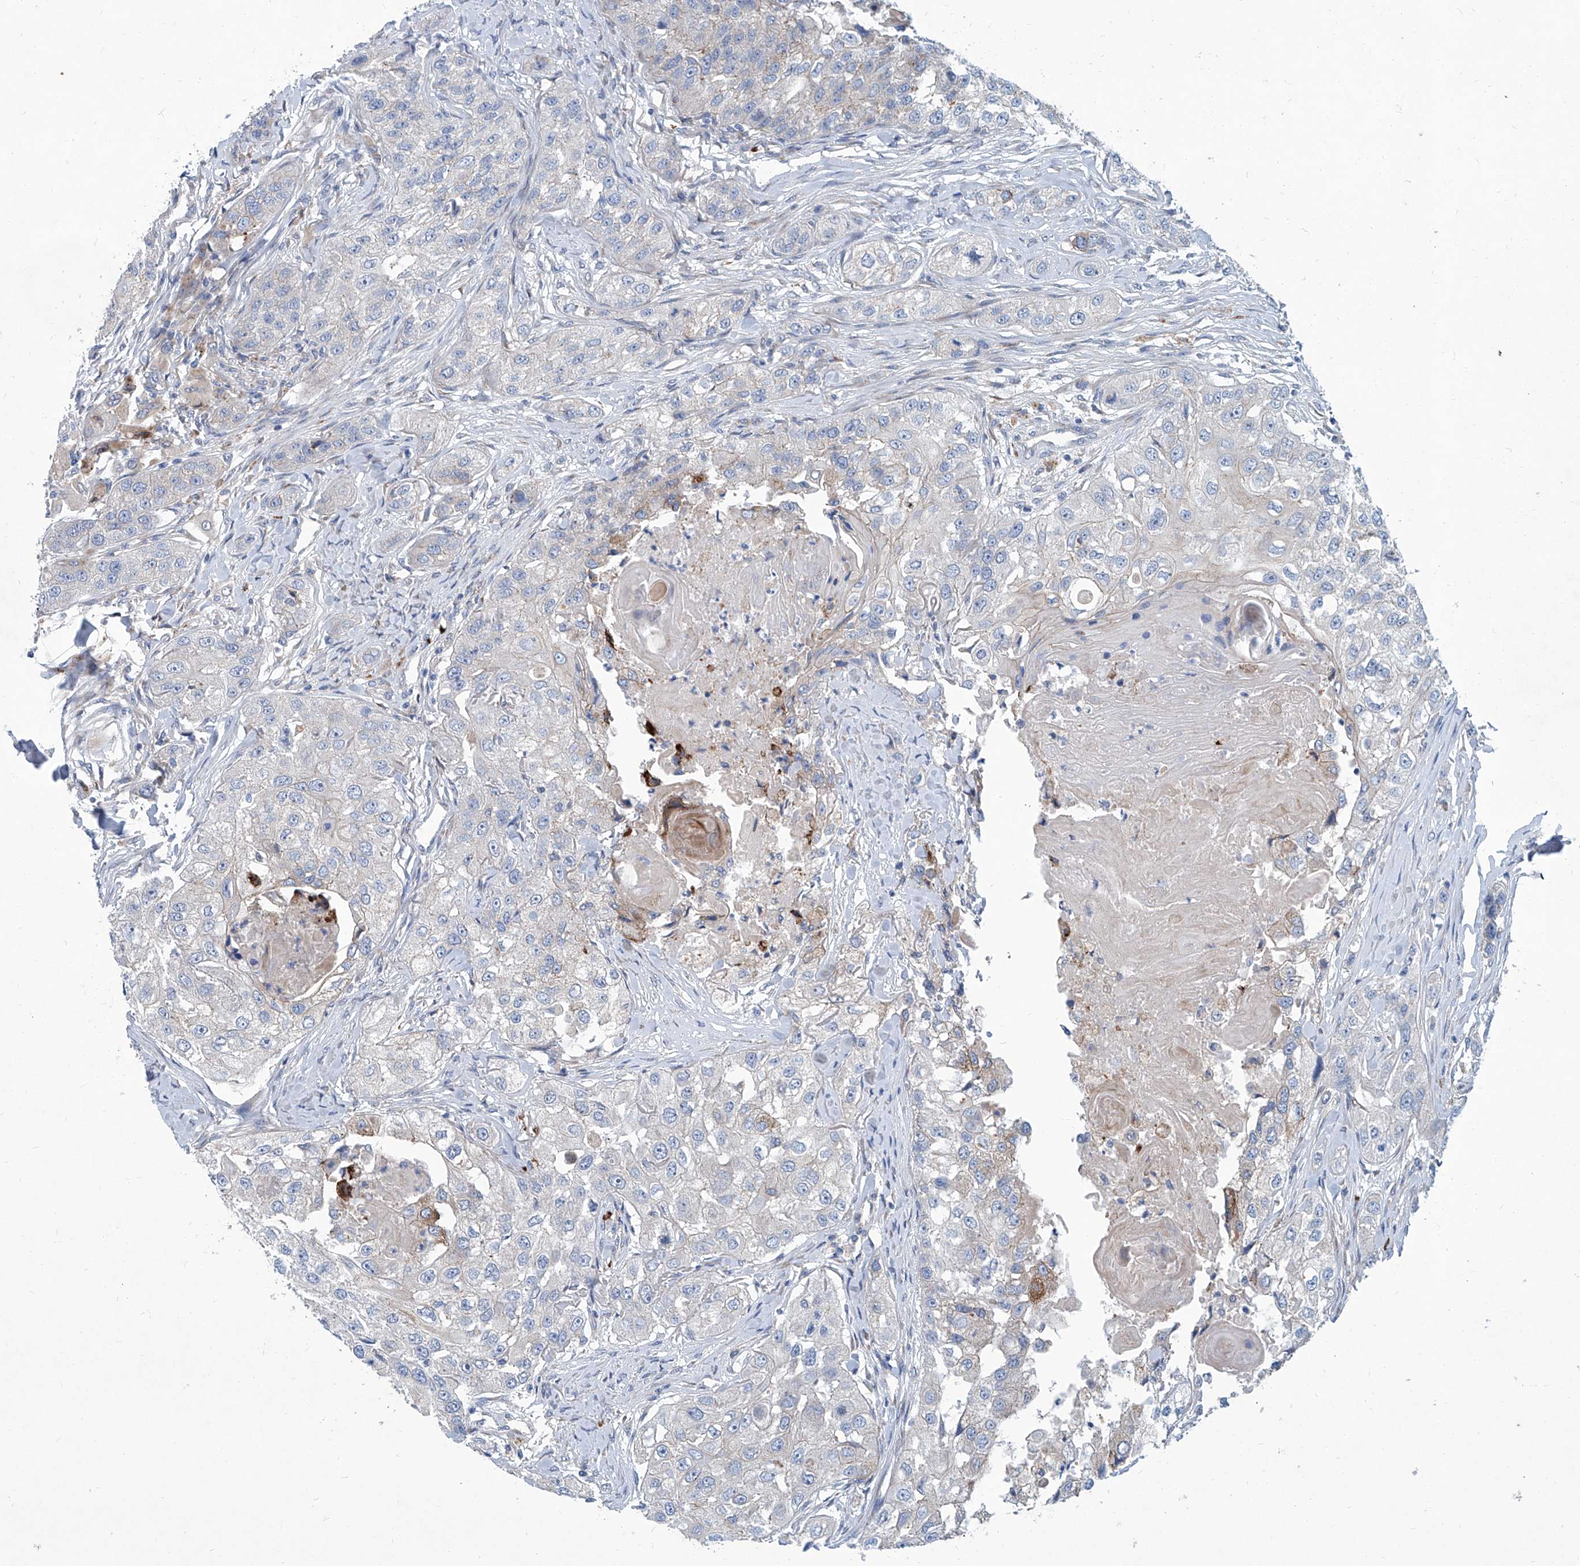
{"staining": {"intensity": "negative", "quantity": "none", "location": "none"}, "tissue": "head and neck cancer", "cell_type": "Tumor cells", "image_type": "cancer", "snomed": [{"axis": "morphology", "description": "Normal tissue, NOS"}, {"axis": "morphology", "description": "Squamous cell carcinoma, NOS"}, {"axis": "topography", "description": "Skeletal muscle"}, {"axis": "topography", "description": "Head-Neck"}], "caption": "High power microscopy image of an IHC micrograph of head and neck cancer (squamous cell carcinoma), revealing no significant positivity in tumor cells.", "gene": "FPR2", "patient": {"sex": "male", "age": 51}}